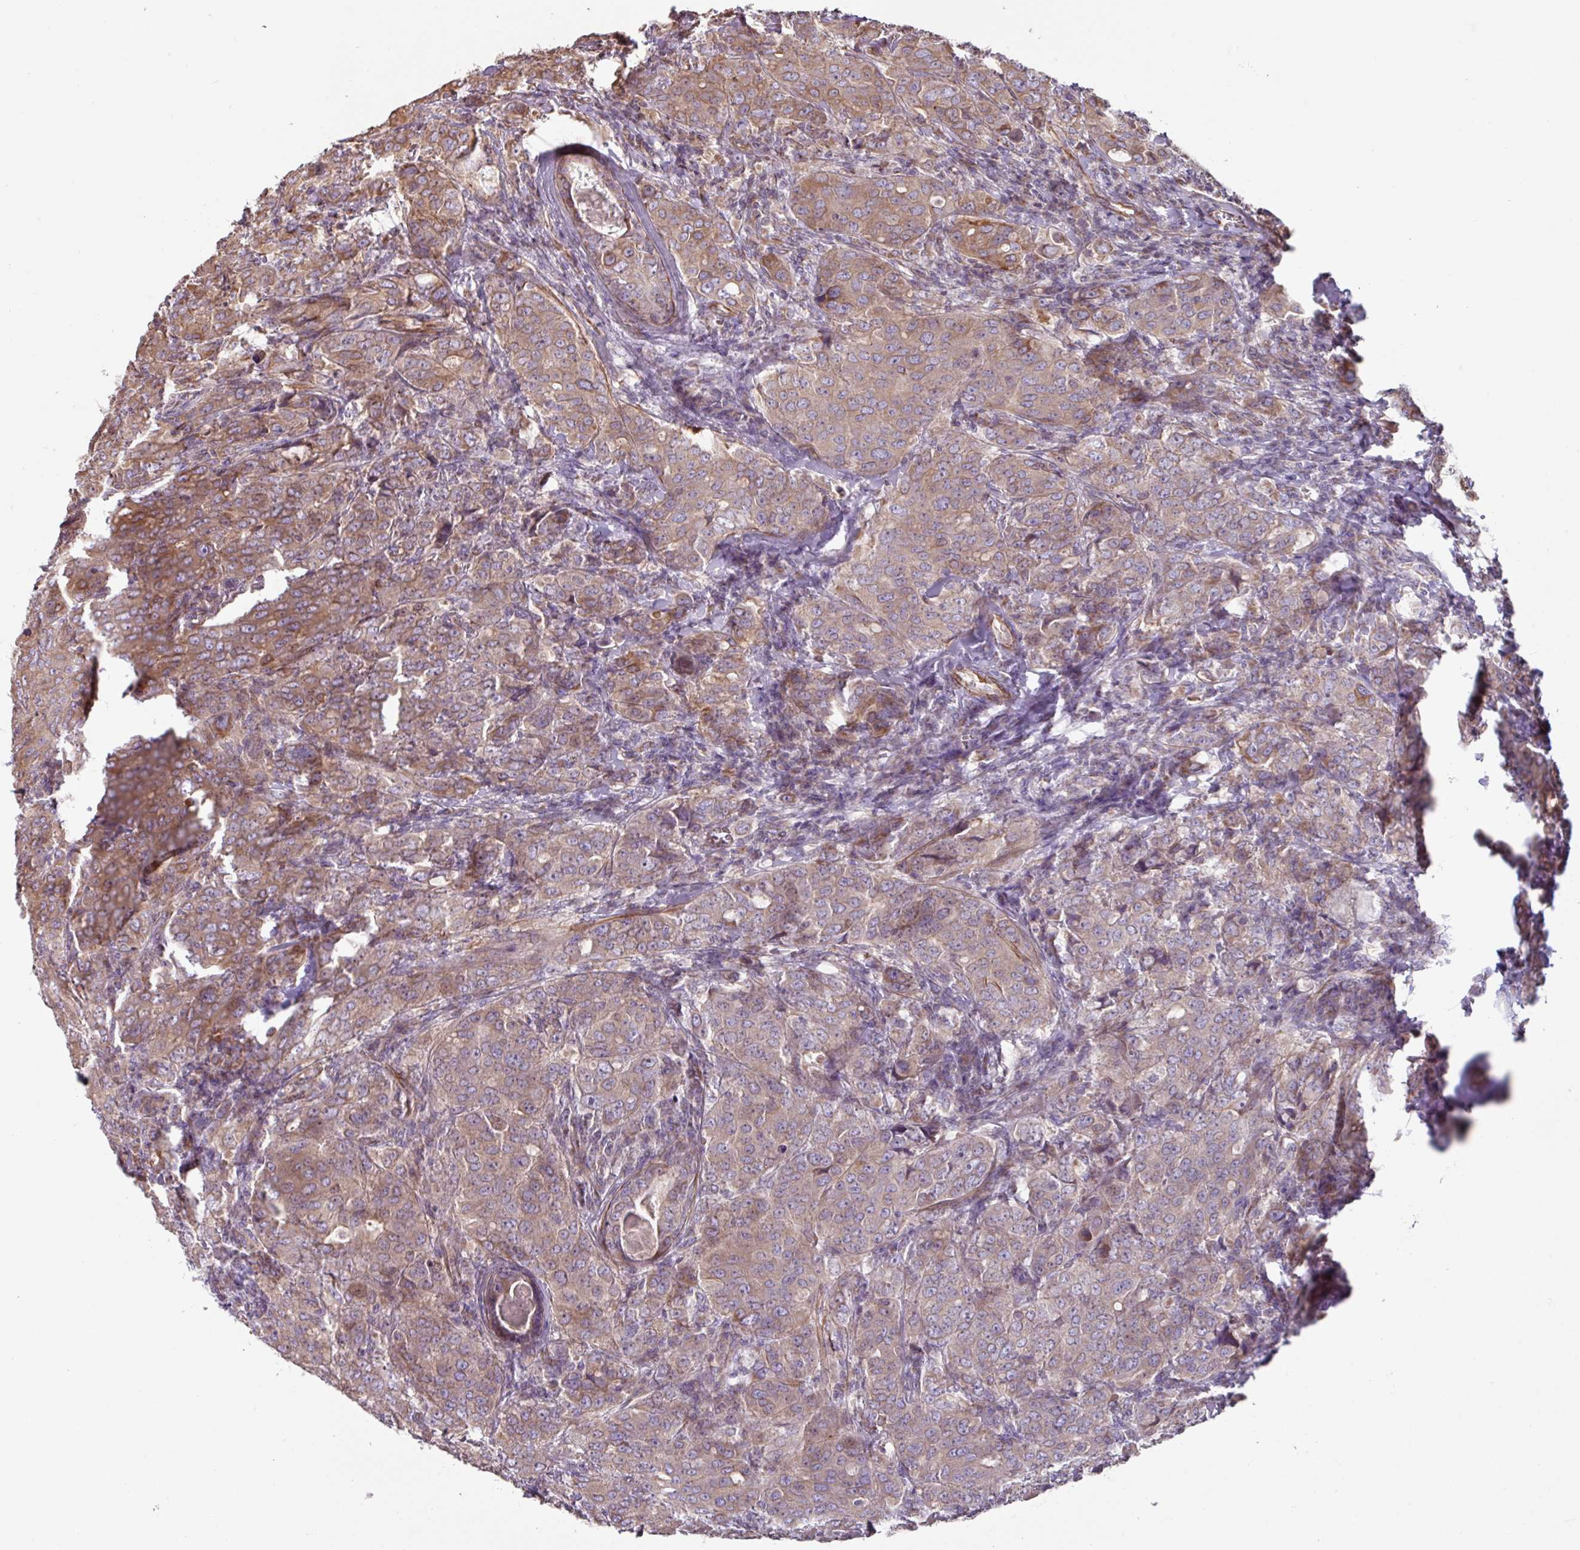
{"staining": {"intensity": "moderate", "quantity": ">75%", "location": "cytoplasmic/membranous"}, "tissue": "breast cancer", "cell_type": "Tumor cells", "image_type": "cancer", "snomed": [{"axis": "morphology", "description": "Duct carcinoma"}, {"axis": "topography", "description": "Breast"}], "caption": "Immunohistochemical staining of breast intraductal carcinoma reveals moderate cytoplasmic/membranous protein positivity in approximately >75% of tumor cells.", "gene": "MRRF", "patient": {"sex": "female", "age": 43}}